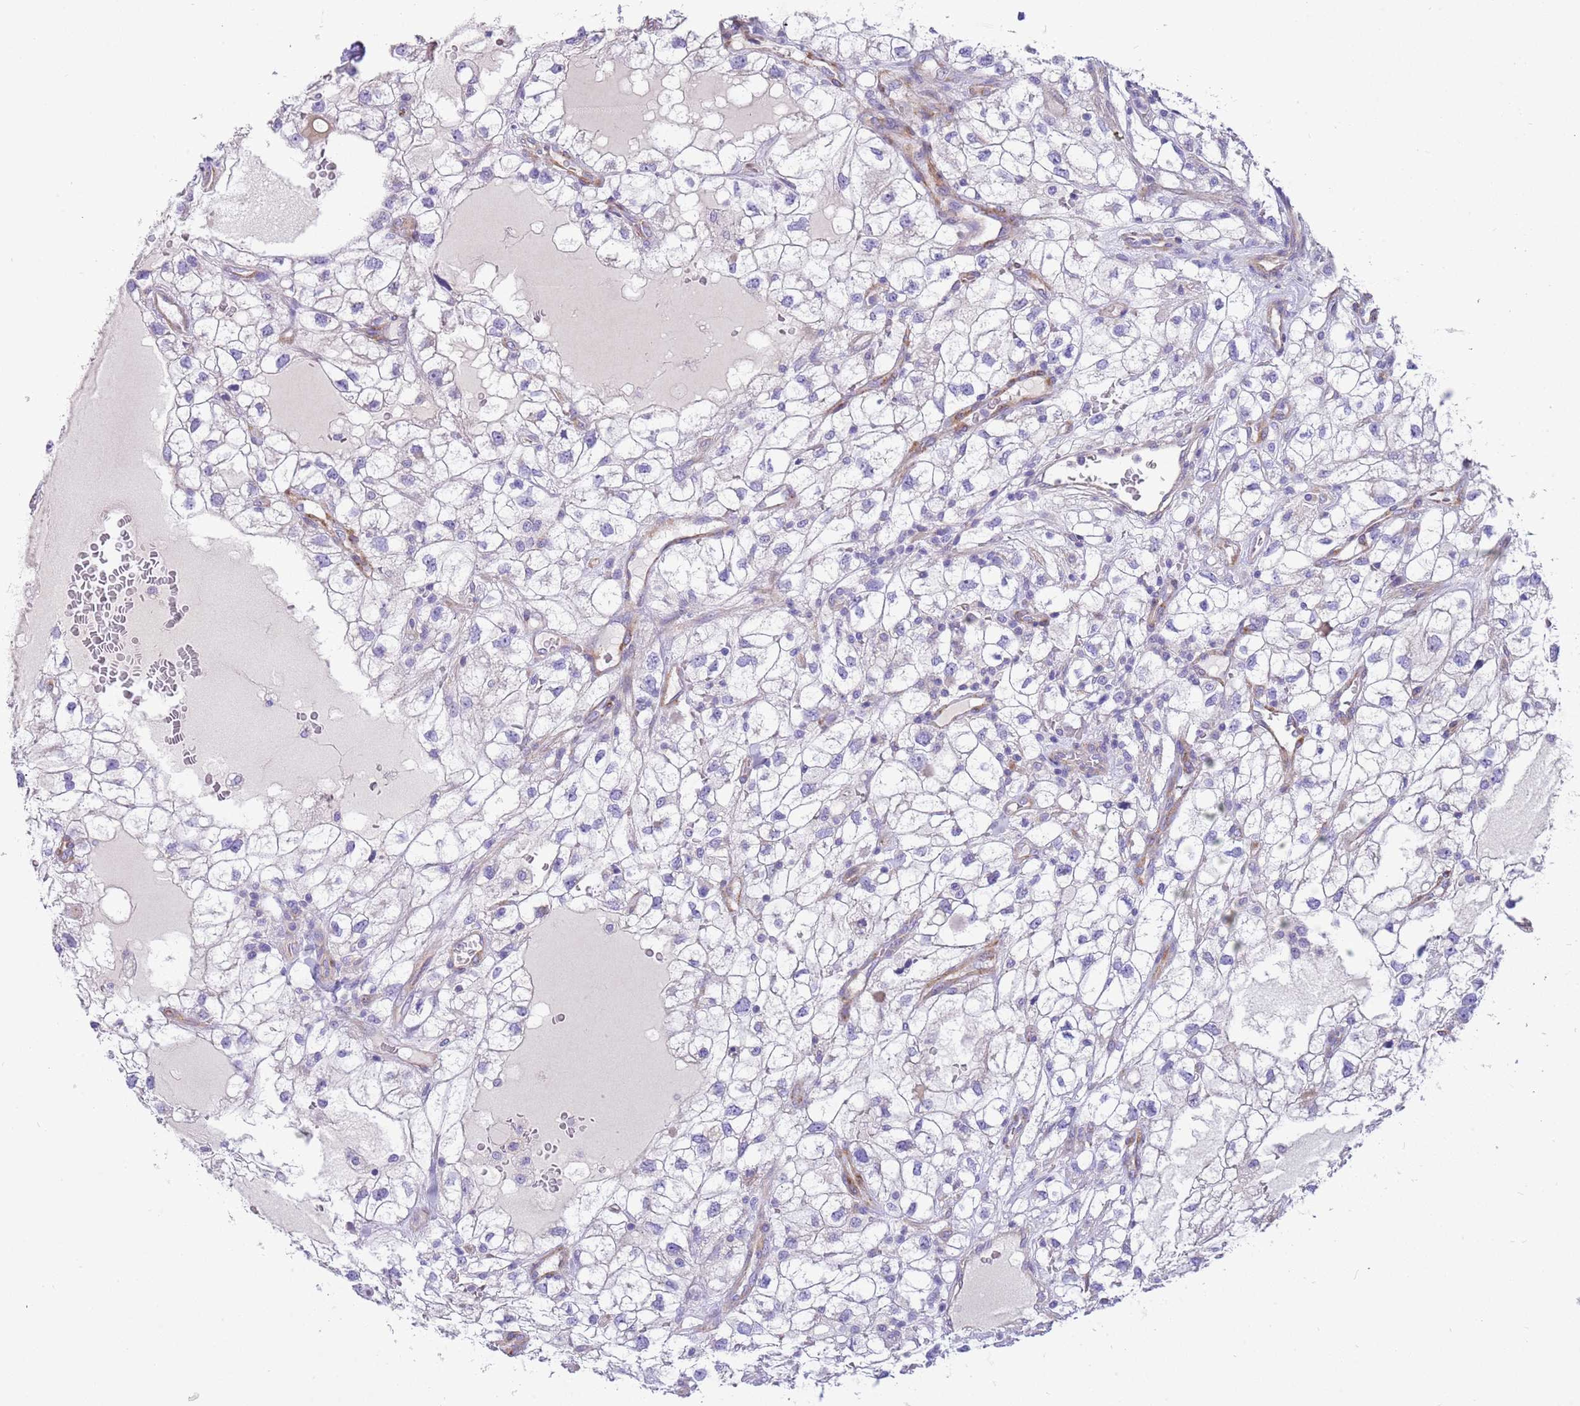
{"staining": {"intensity": "negative", "quantity": "none", "location": "none"}, "tissue": "renal cancer", "cell_type": "Tumor cells", "image_type": "cancer", "snomed": [{"axis": "morphology", "description": "Adenocarcinoma, NOS"}, {"axis": "topography", "description": "Kidney"}], "caption": "IHC photomicrograph of neoplastic tissue: adenocarcinoma (renal) stained with DAB exhibits no significant protein positivity in tumor cells.", "gene": "SERINC3", "patient": {"sex": "male", "age": 59}}